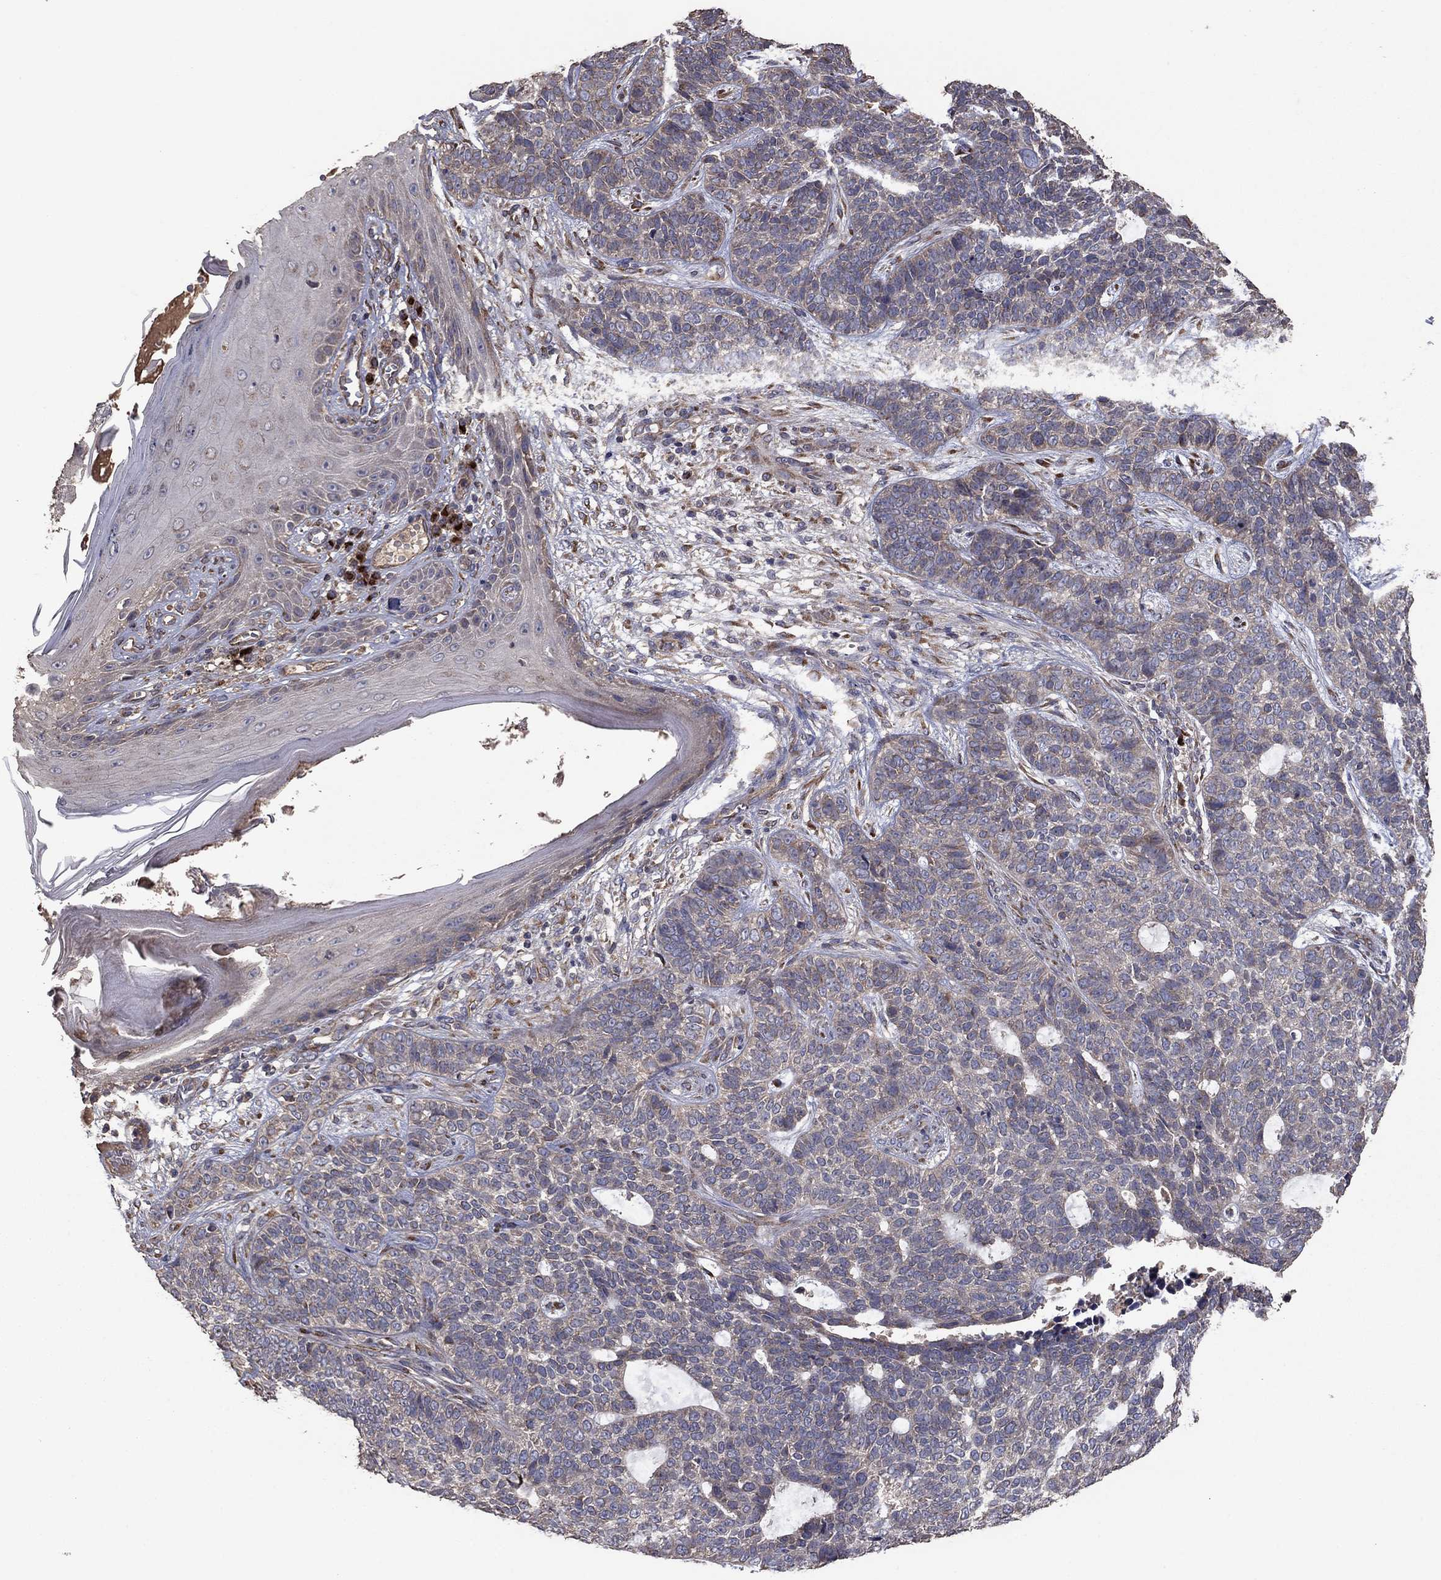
{"staining": {"intensity": "negative", "quantity": "none", "location": "none"}, "tissue": "skin cancer", "cell_type": "Tumor cells", "image_type": "cancer", "snomed": [{"axis": "morphology", "description": "Basal cell carcinoma"}, {"axis": "topography", "description": "Skin"}], "caption": "High magnification brightfield microscopy of skin basal cell carcinoma stained with DAB (3,3'-diaminobenzidine) (brown) and counterstained with hematoxylin (blue): tumor cells show no significant staining.", "gene": "FLT4", "patient": {"sex": "female", "age": 69}}